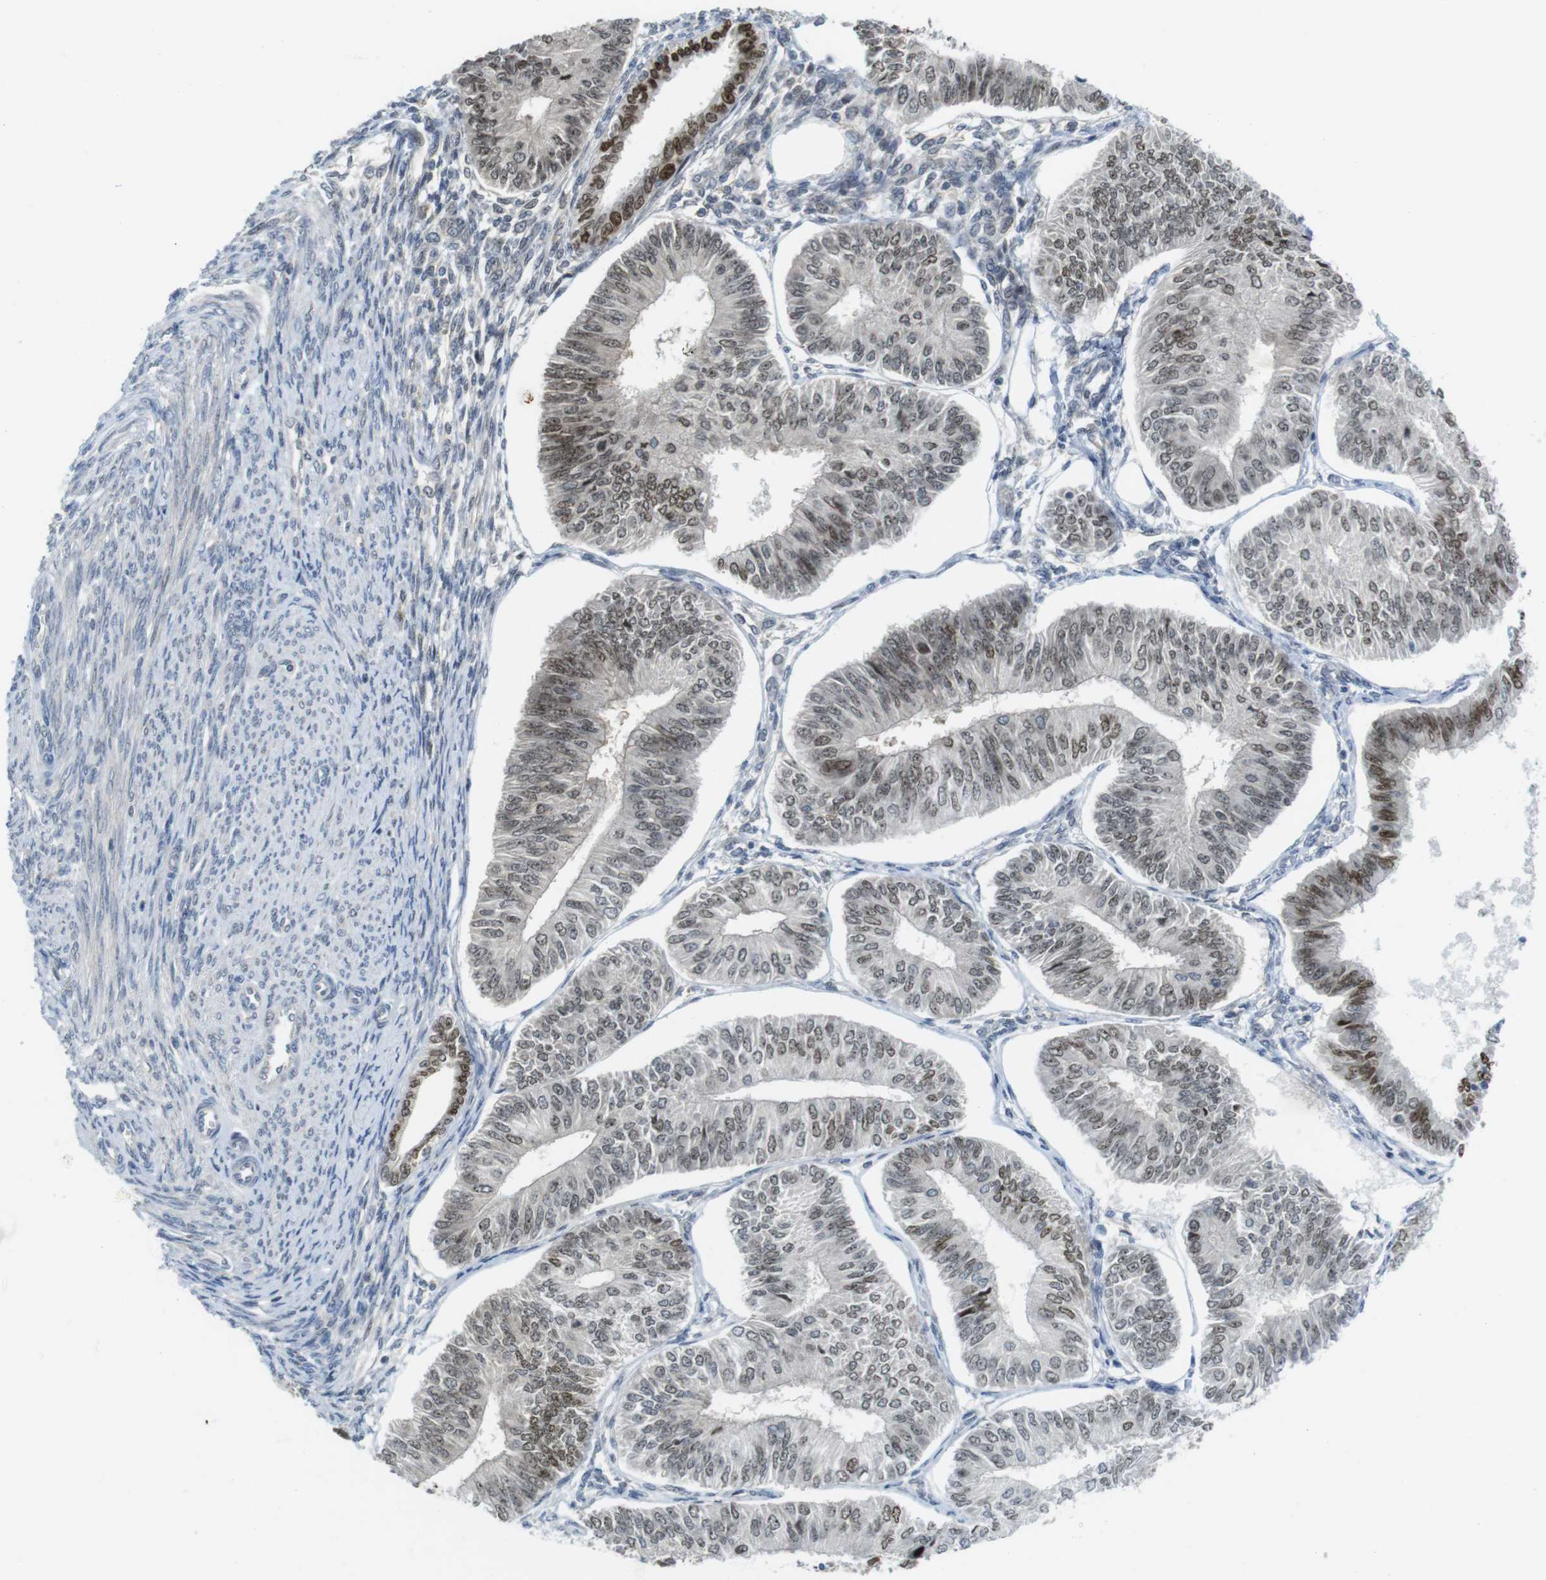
{"staining": {"intensity": "moderate", "quantity": "25%-75%", "location": "nuclear"}, "tissue": "endometrial cancer", "cell_type": "Tumor cells", "image_type": "cancer", "snomed": [{"axis": "morphology", "description": "Adenocarcinoma, NOS"}, {"axis": "topography", "description": "Endometrium"}], "caption": "Immunohistochemical staining of endometrial cancer shows medium levels of moderate nuclear protein staining in approximately 25%-75% of tumor cells.", "gene": "RCC1", "patient": {"sex": "female", "age": 58}}